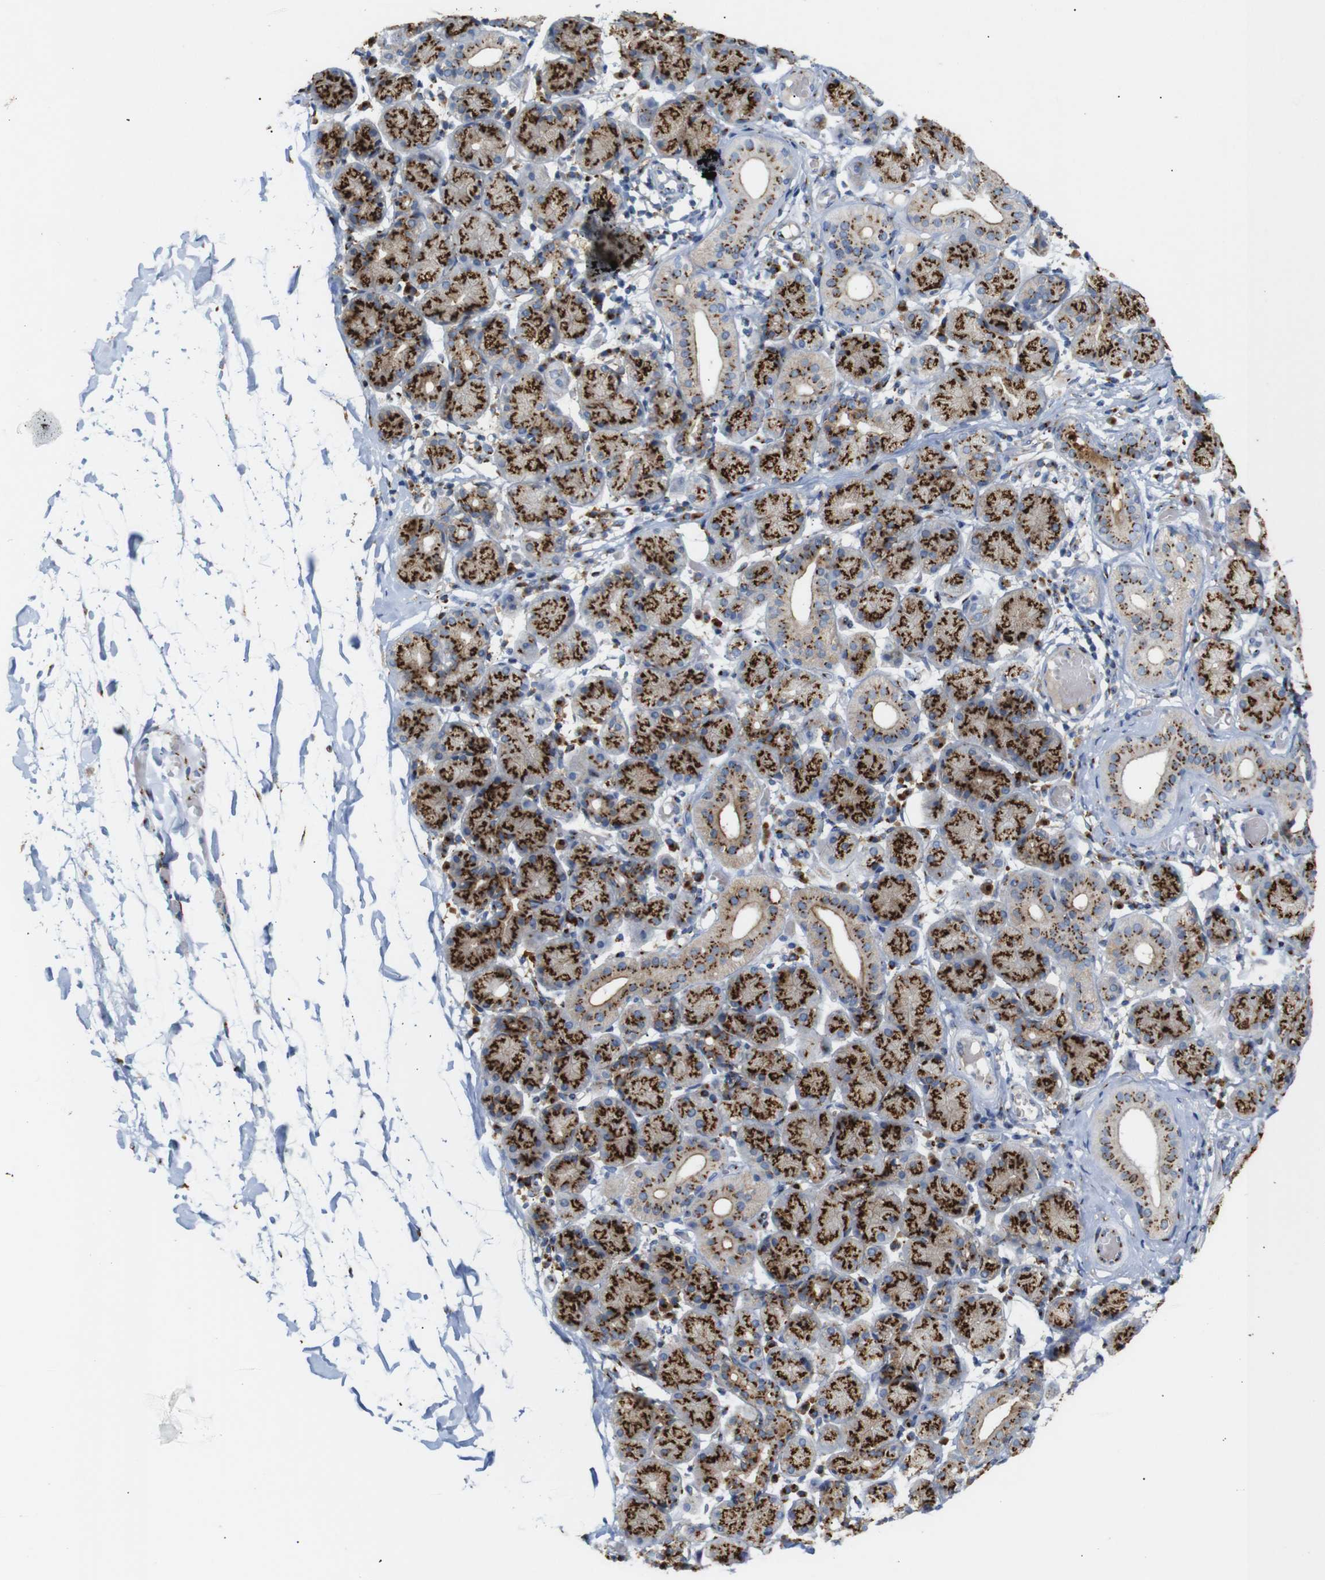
{"staining": {"intensity": "strong", "quantity": ">75%", "location": "cytoplasmic/membranous"}, "tissue": "salivary gland", "cell_type": "Glandular cells", "image_type": "normal", "snomed": [{"axis": "morphology", "description": "Normal tissue, NOS"}, {"axis": "topography", "description": "Salivary gland"}], "caption": "Glandular cells demonstrate high levels of strong cytoplasmic/membranous positivity in about >75% of cells in unremarkable salivary gland.", "gene": "TGOLN2", "patient": {"sex": "female", "age": 24}}